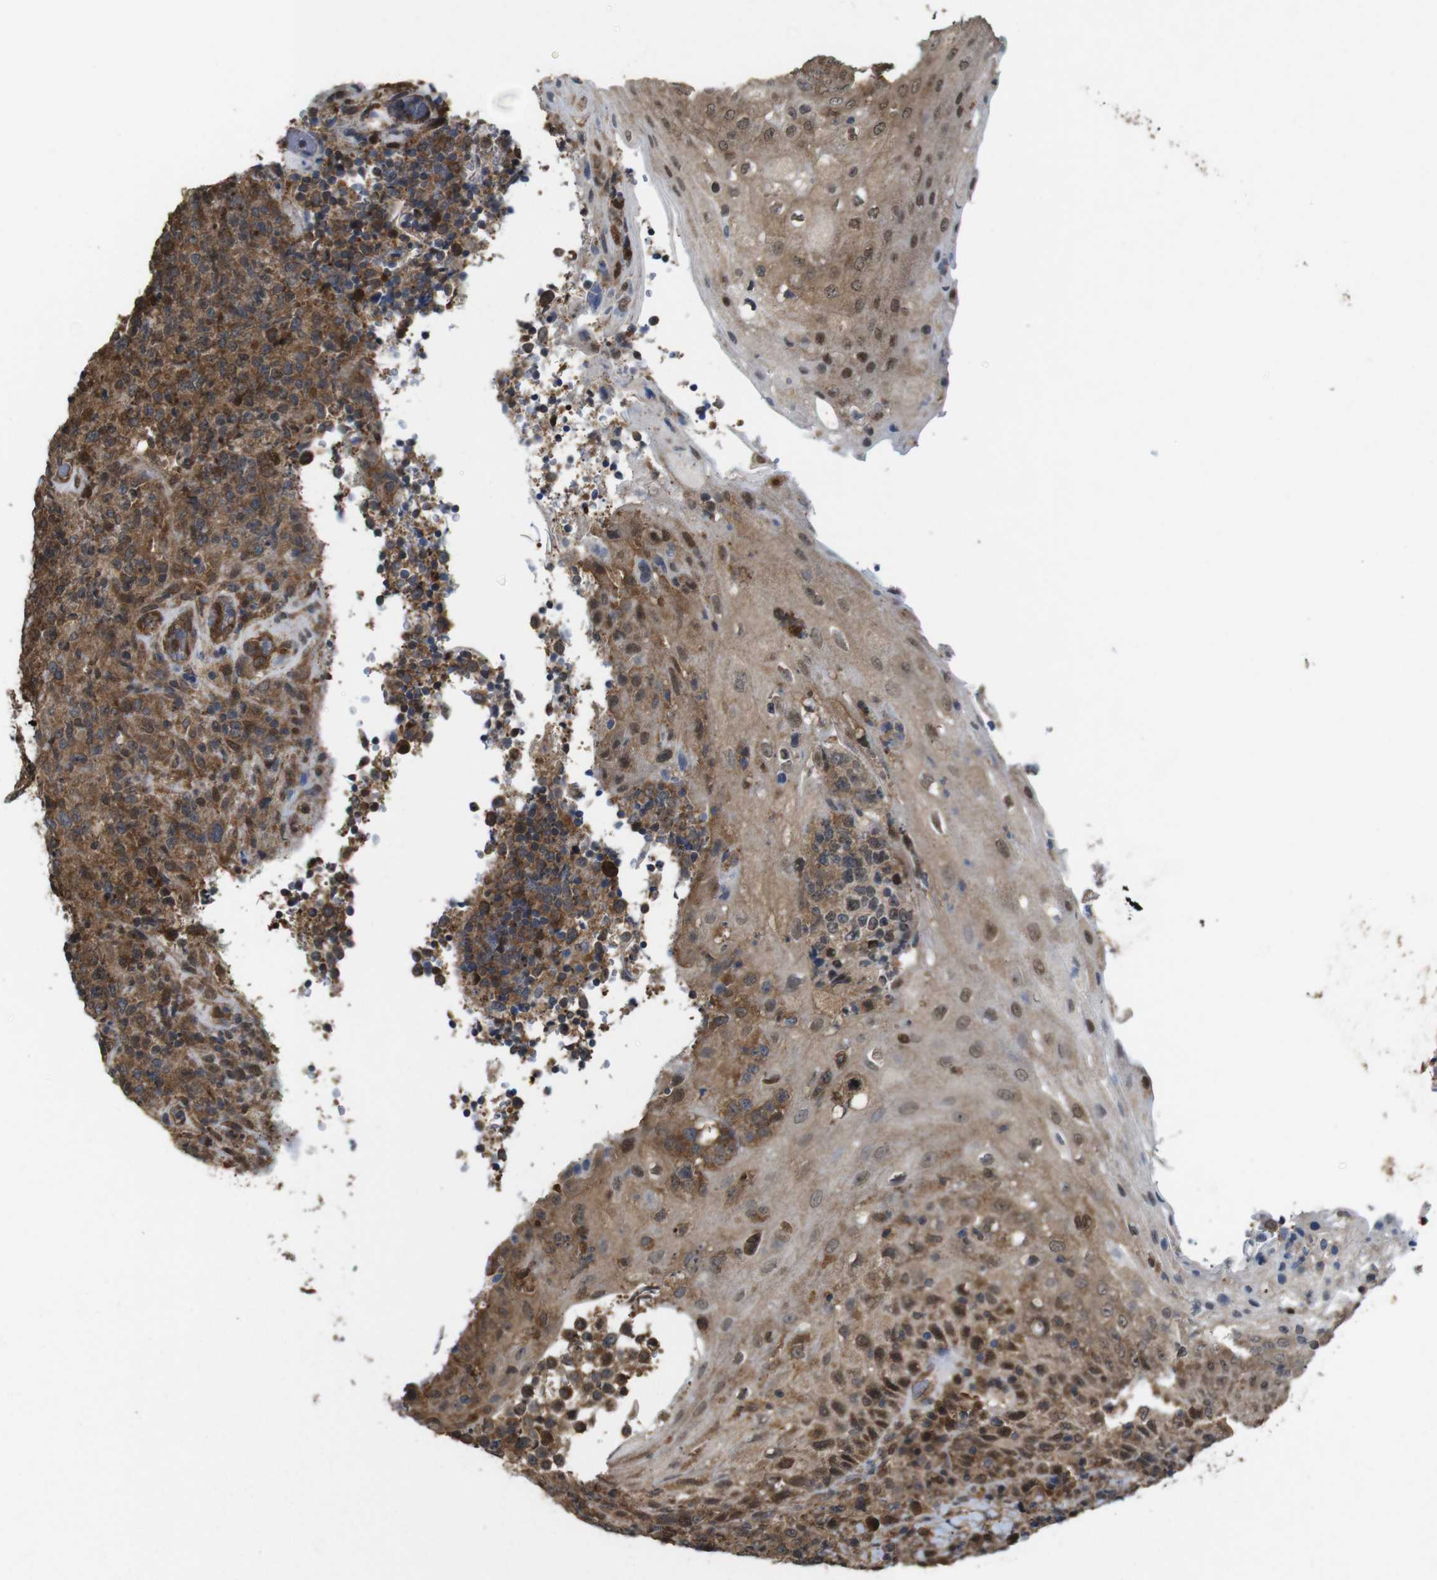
{"staining": {"intensity": "moderate", "quantity": ">75%", "location": "cytoplasmic/membranous"}, "tissue": "lymphoma", "cell_type": "Tumor cells", "image_type": "cancer", "snomed": [{"axis": "morphology", "description": "Malignant lymphoma, non-Hodgkin's type, High grade"}, {"axis": "topography", "description": "Tonsil"}], "caption": "Immunohistochemical staining of human lymphoma shows medium levels of moderate cytoplasmic/membranous protein positivity in approximately >75% of tumor cells. (brown staining indicates protein expression, while blue staining denotes nuclei).", "gene": "YWHAG", "patient": {"sex": "female", "age": 36}}